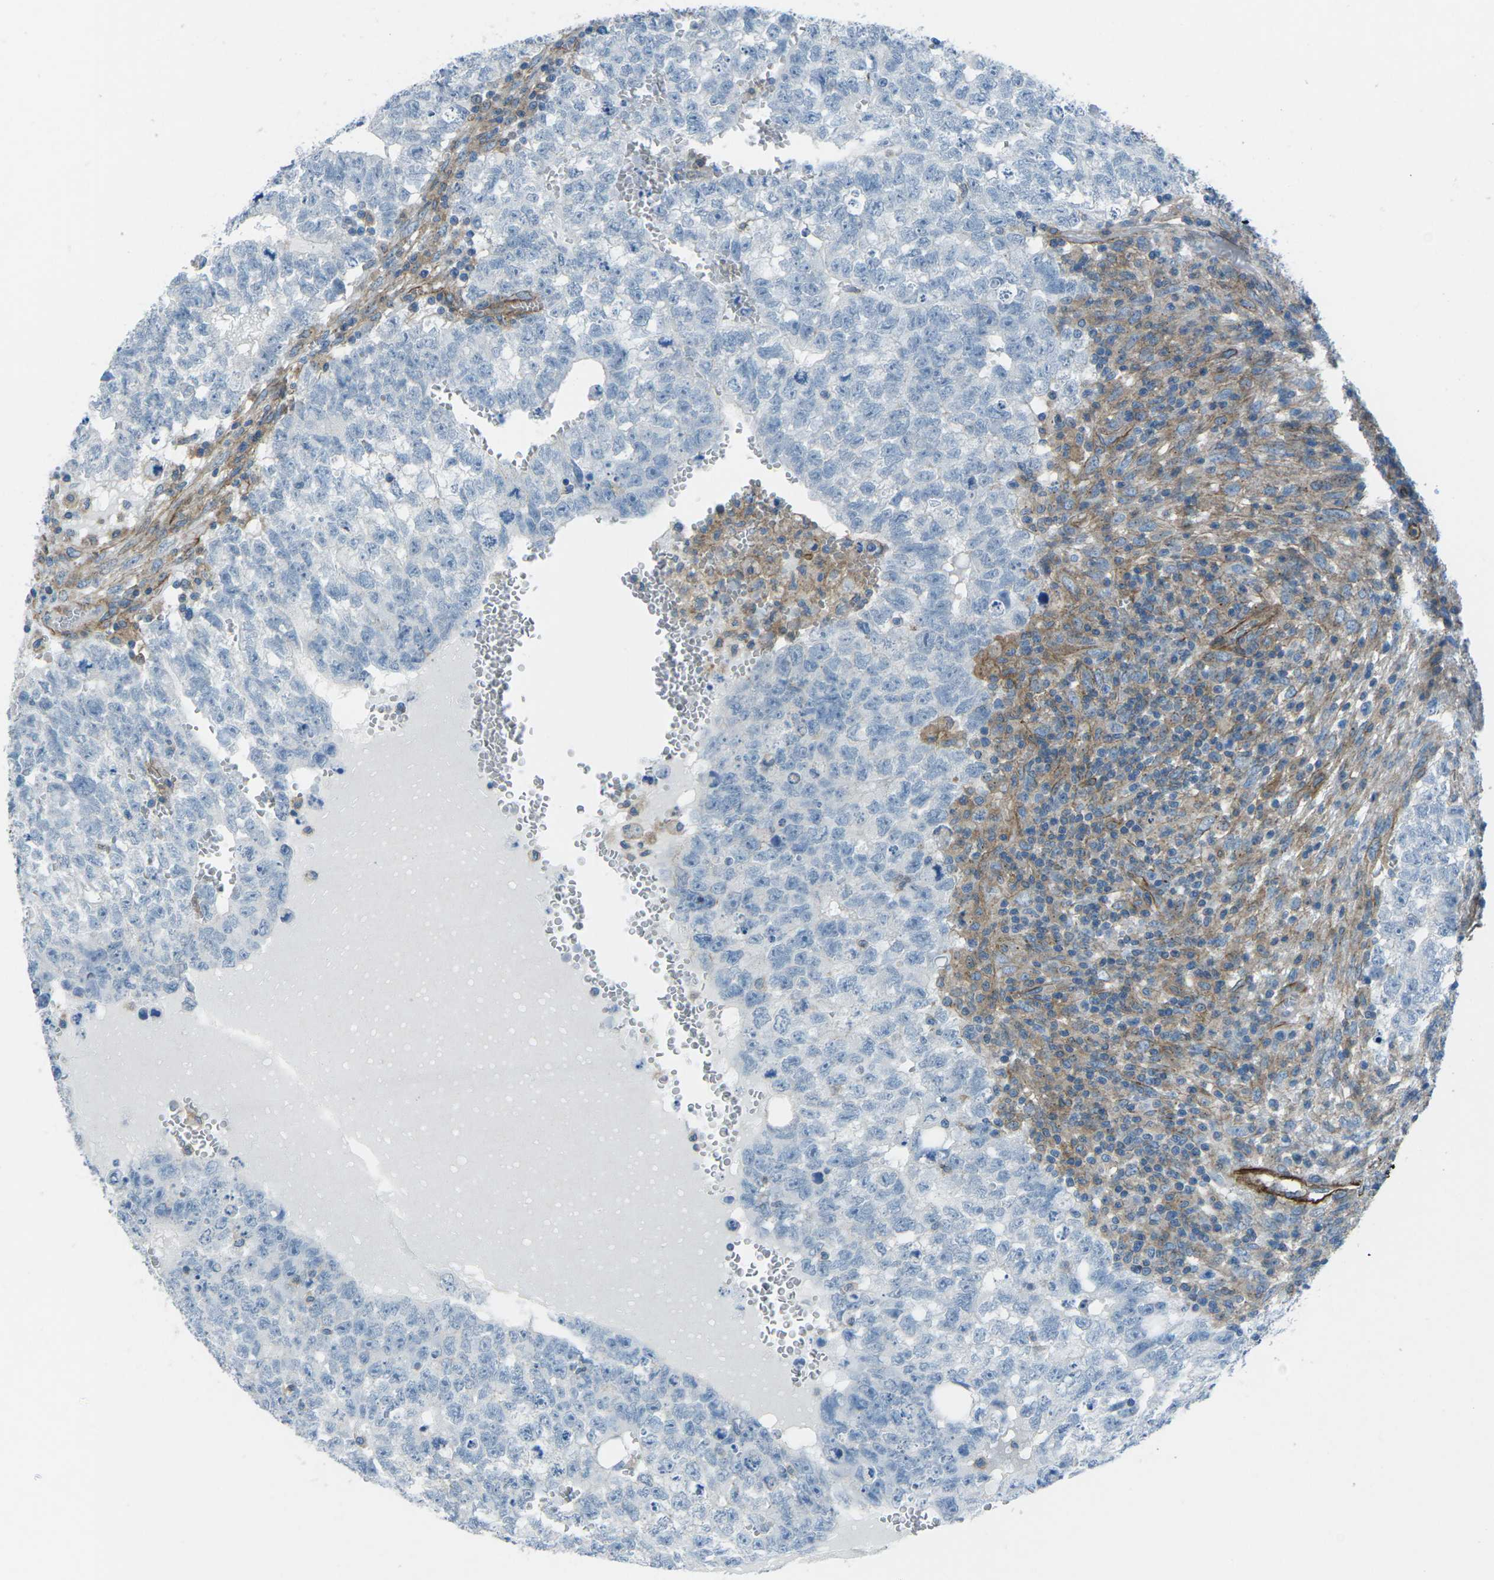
{"staining": {"intensity": "negative", "quantity": "none", "location": "none"}, "tissue": "testis cancer", "cell_type": "Tumor cells", "image_type": "cancer", "snomed": [{"axis": "morphology", "description": "Seminoma, NOS"}, {"axis": "morphology", "description": "Carcinoma, Embryonal, NOS"}, {"axis": "topography", "description": "Testis"}], "caption": "Immunohistochemical staining of testis cancer (embryonal carcinoma) displays no significant expression in tumor cells.", "gene": "UTRN", "patient": {"sex": "male", "age": 38}}